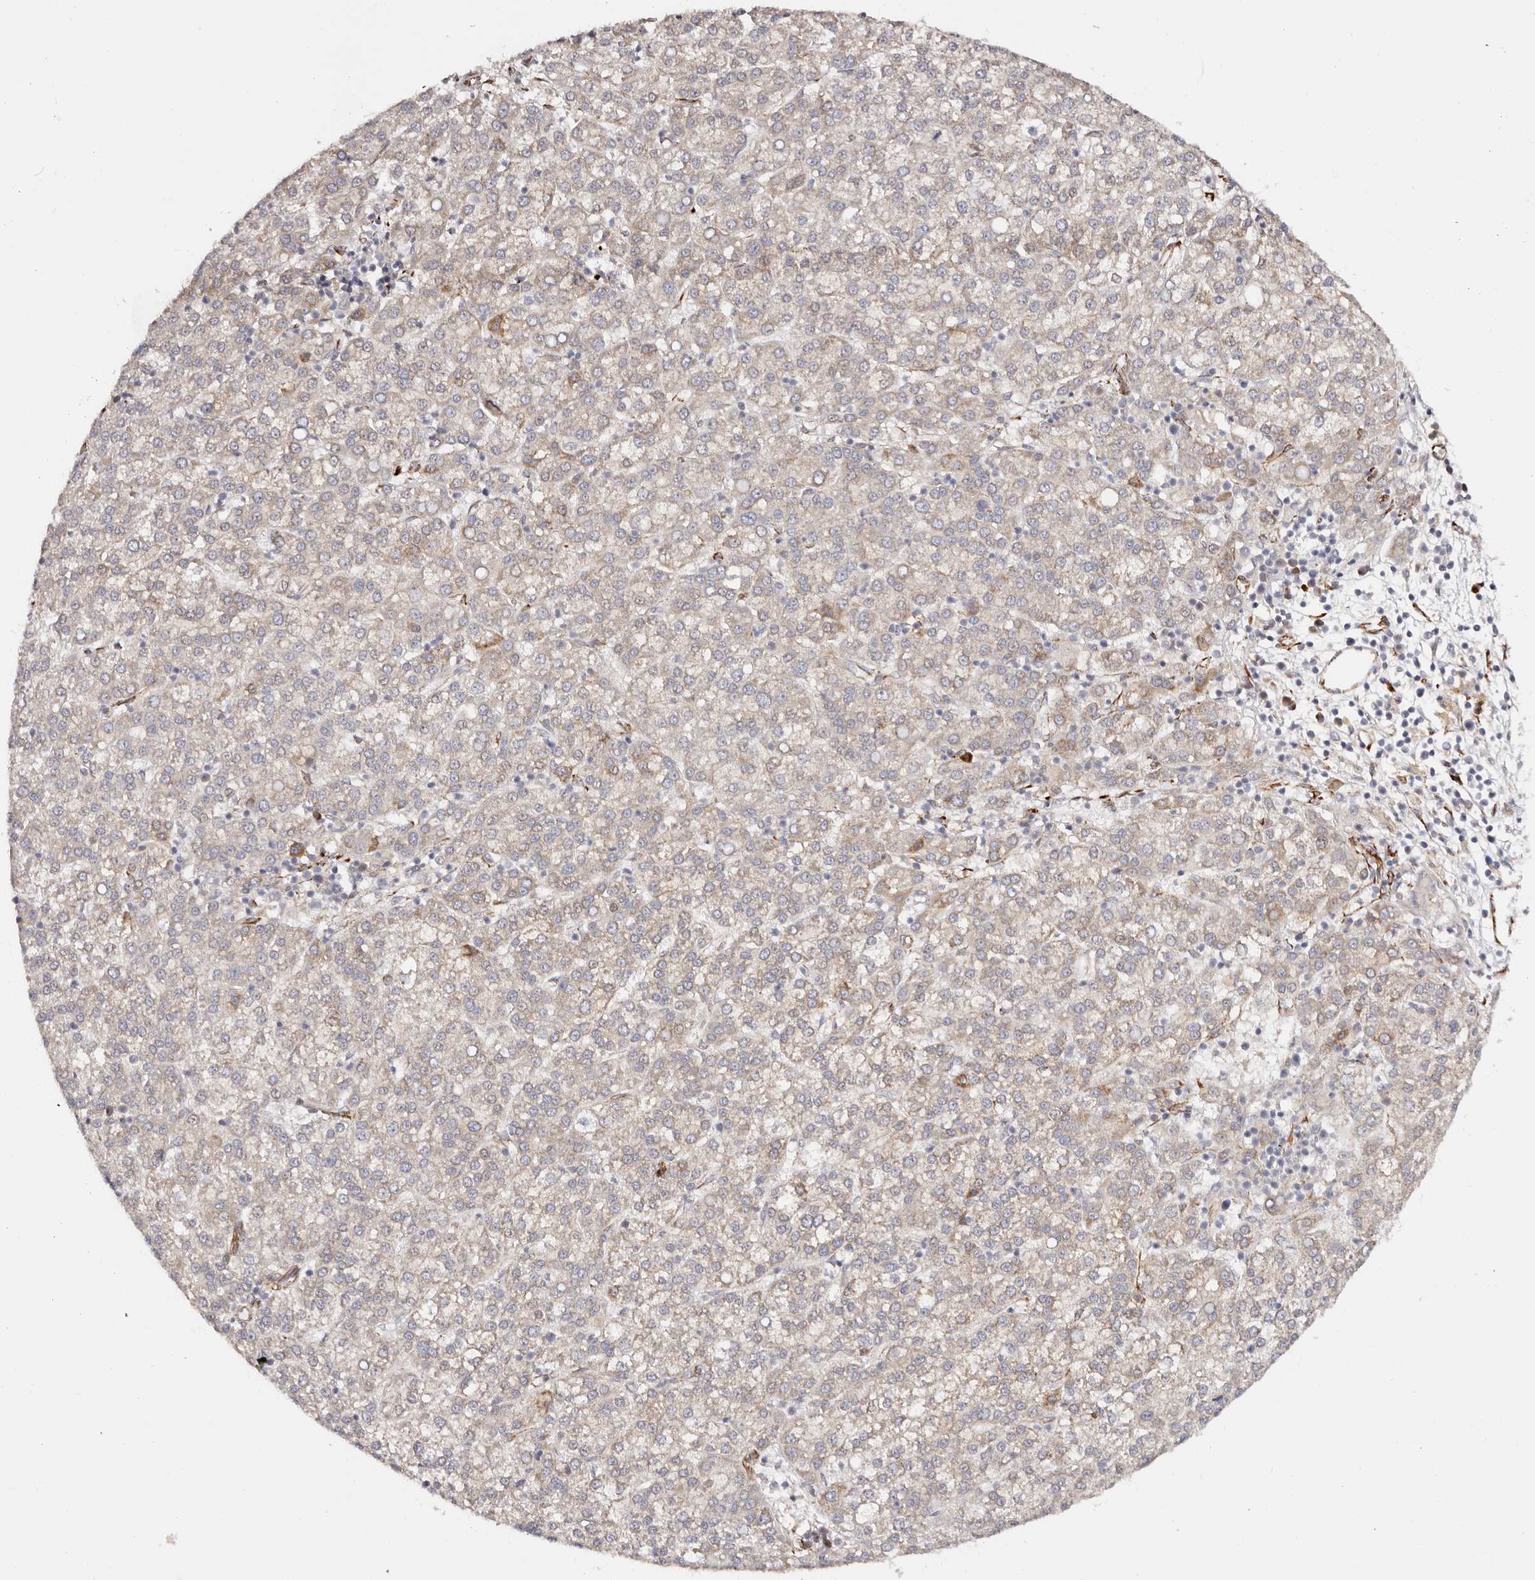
{"staining": {"intensity": "moderate", "quantity": "<25%", "location": "cytoplasmic/membranous"}, "tissue": "liver cancer", "cell_type": "Tumor cells", "image_type": "cancer", "snomed": [{"axis": "morphology", "description": "Carcinoma, Hepatocellular, NOS"}, {"axis": "topography", "description": "Liver"}], "caption": "Immunohistochemistry (IHC) of liver hepatocellular carcinoma shows low levels of moderate cytoplasmic/membranous expression in about <25% of tumor cells.", "gene": "BCL2L15", "patient": {"sex": "female", "age": 58}}